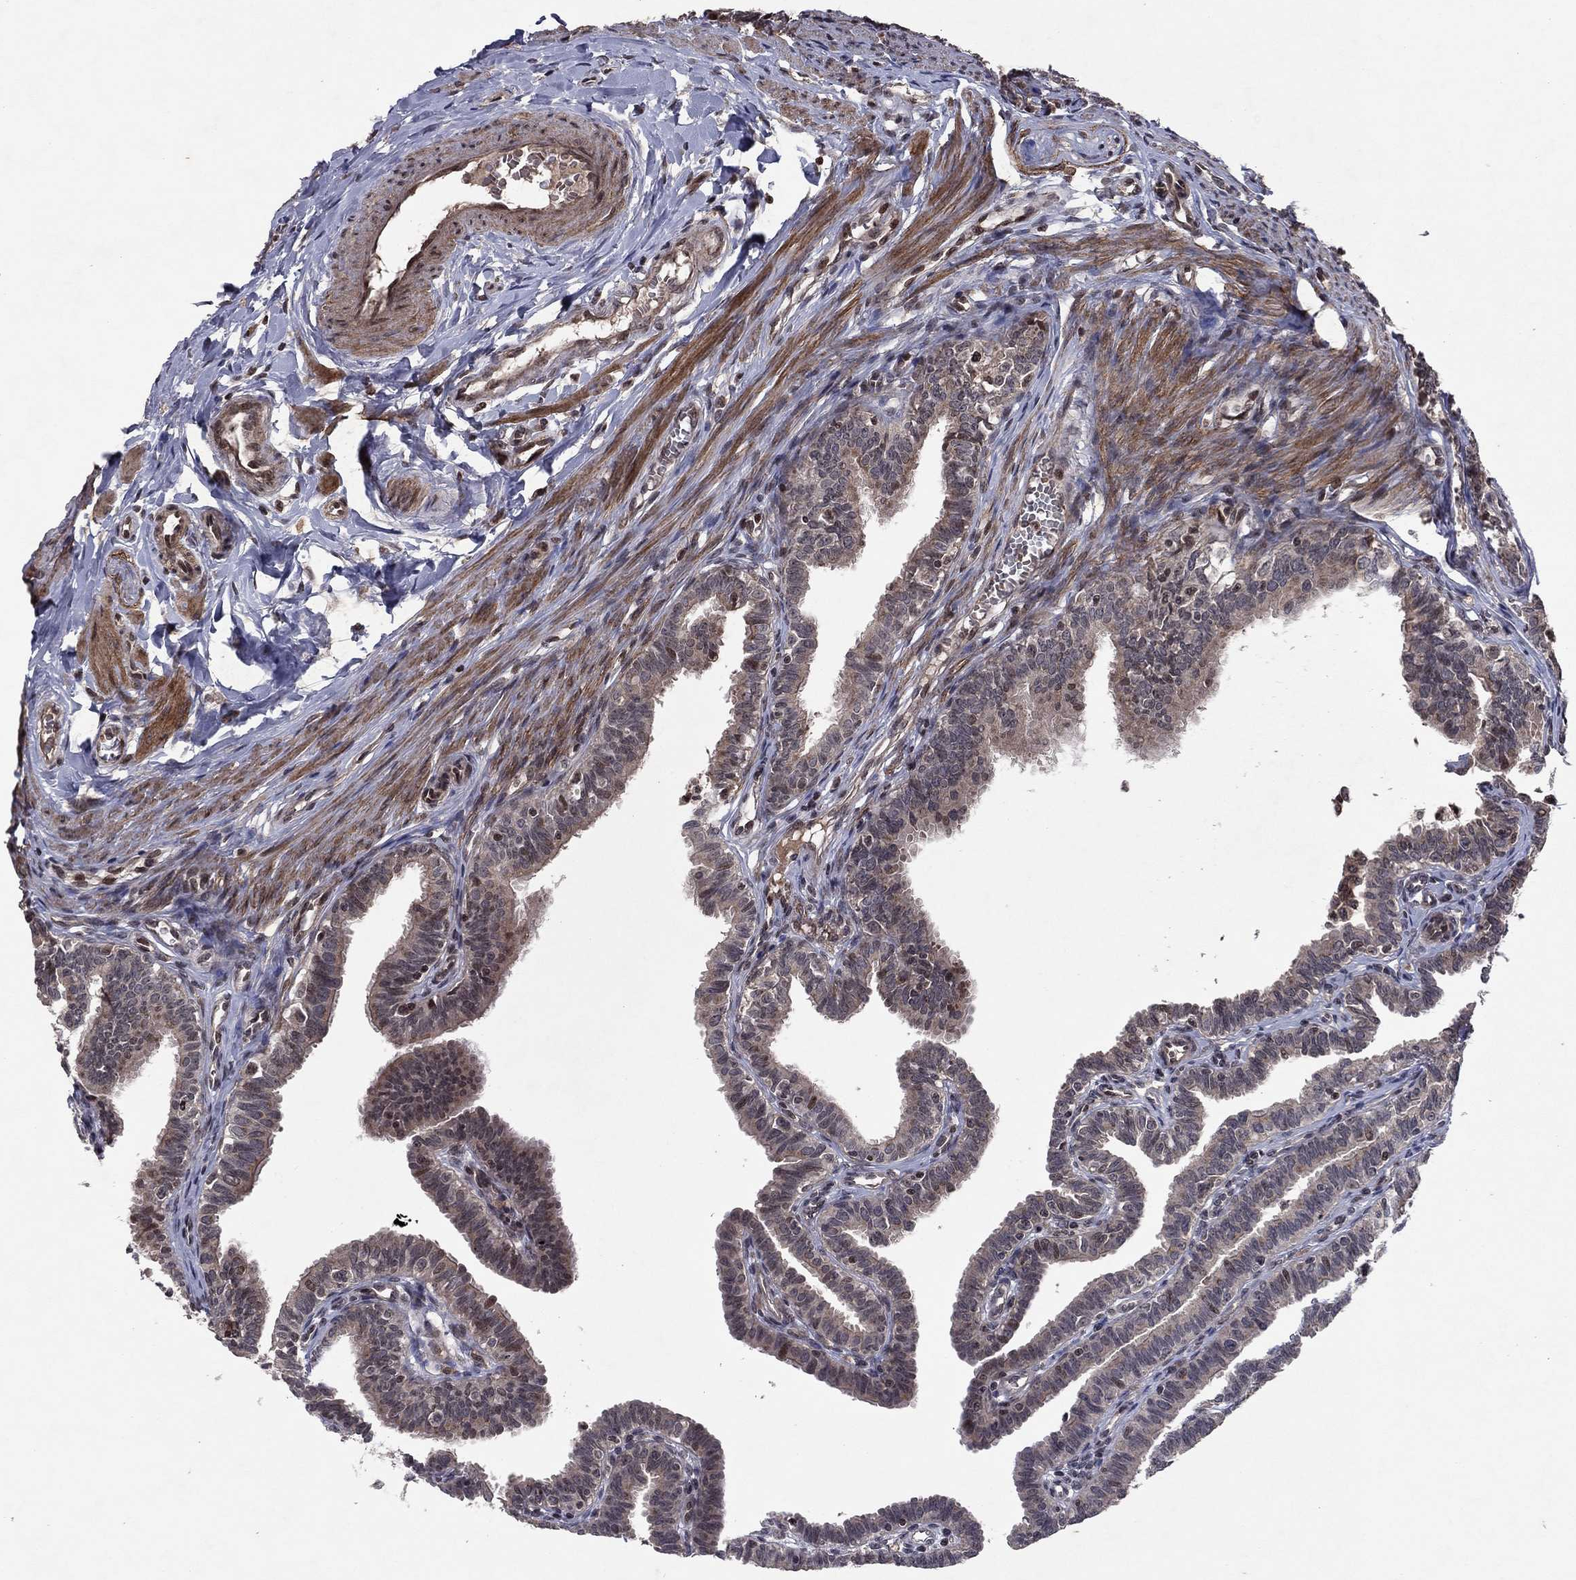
{"staining": {"intensity": "weak", "quantity": ">75%", "location": "cytoplasmic/membranous"}, "tissue": "fallopian tube", "cell_type": "Glandular cells", "image_type": "normal", "snomed": [{"axis": "morphology", "description": "Normal tissue, NOS"}, {"axis": "topography", "description": "Fallopian tube"}], "caption": "Protein staining exhibits weak cytoplasmic/membranous positivity in approximately >75% of glandular cells in unremarkable fallopian tube. (DAB (3,3'-diaminobenzidine) IHC with brightfield microscopy, high magnification).", "gene": "SORBS1", "patient": {"sex": "female", "age": 36}}